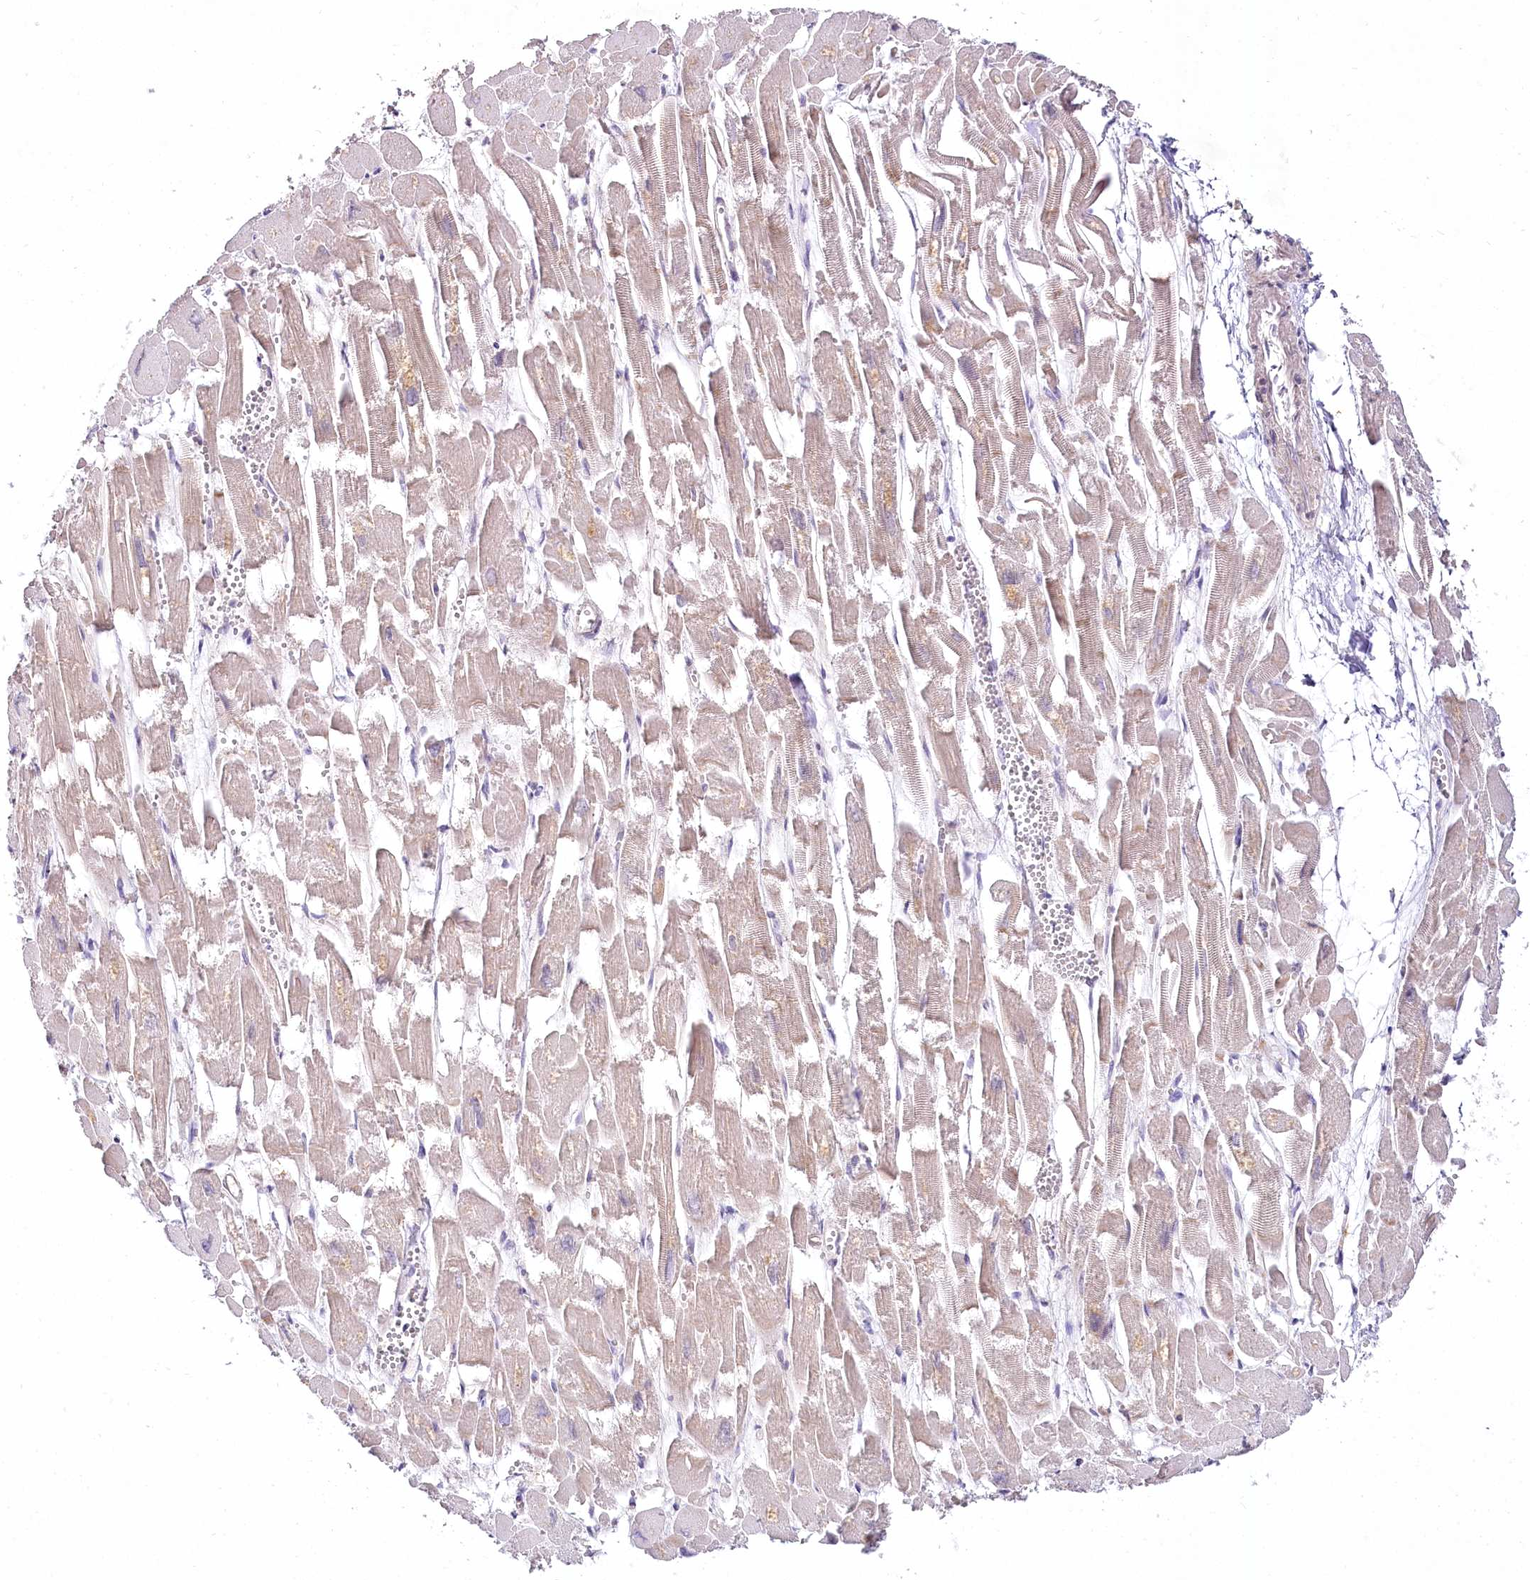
{"staining": {"intensity": "weak", "quantity": ">75%", "location": "cytoplasmic/membranous"}, "tissue": "heart muscle", "cell_type": "Cardiomyocytes", "image_type": "normal", "snomed": [{"axis": "morphology", "description": "Normal tissue, NOS"}, {"axis": "topography", "description": "Heart"}], "caption": "Human heart muscle stained for a protein (brown) reveals weak cytoplasmic/membranous positive staining in about >75% of cardiomyocytes.", "gene": "VWA5A", "patient": {"sex": "male", "age": 54}}